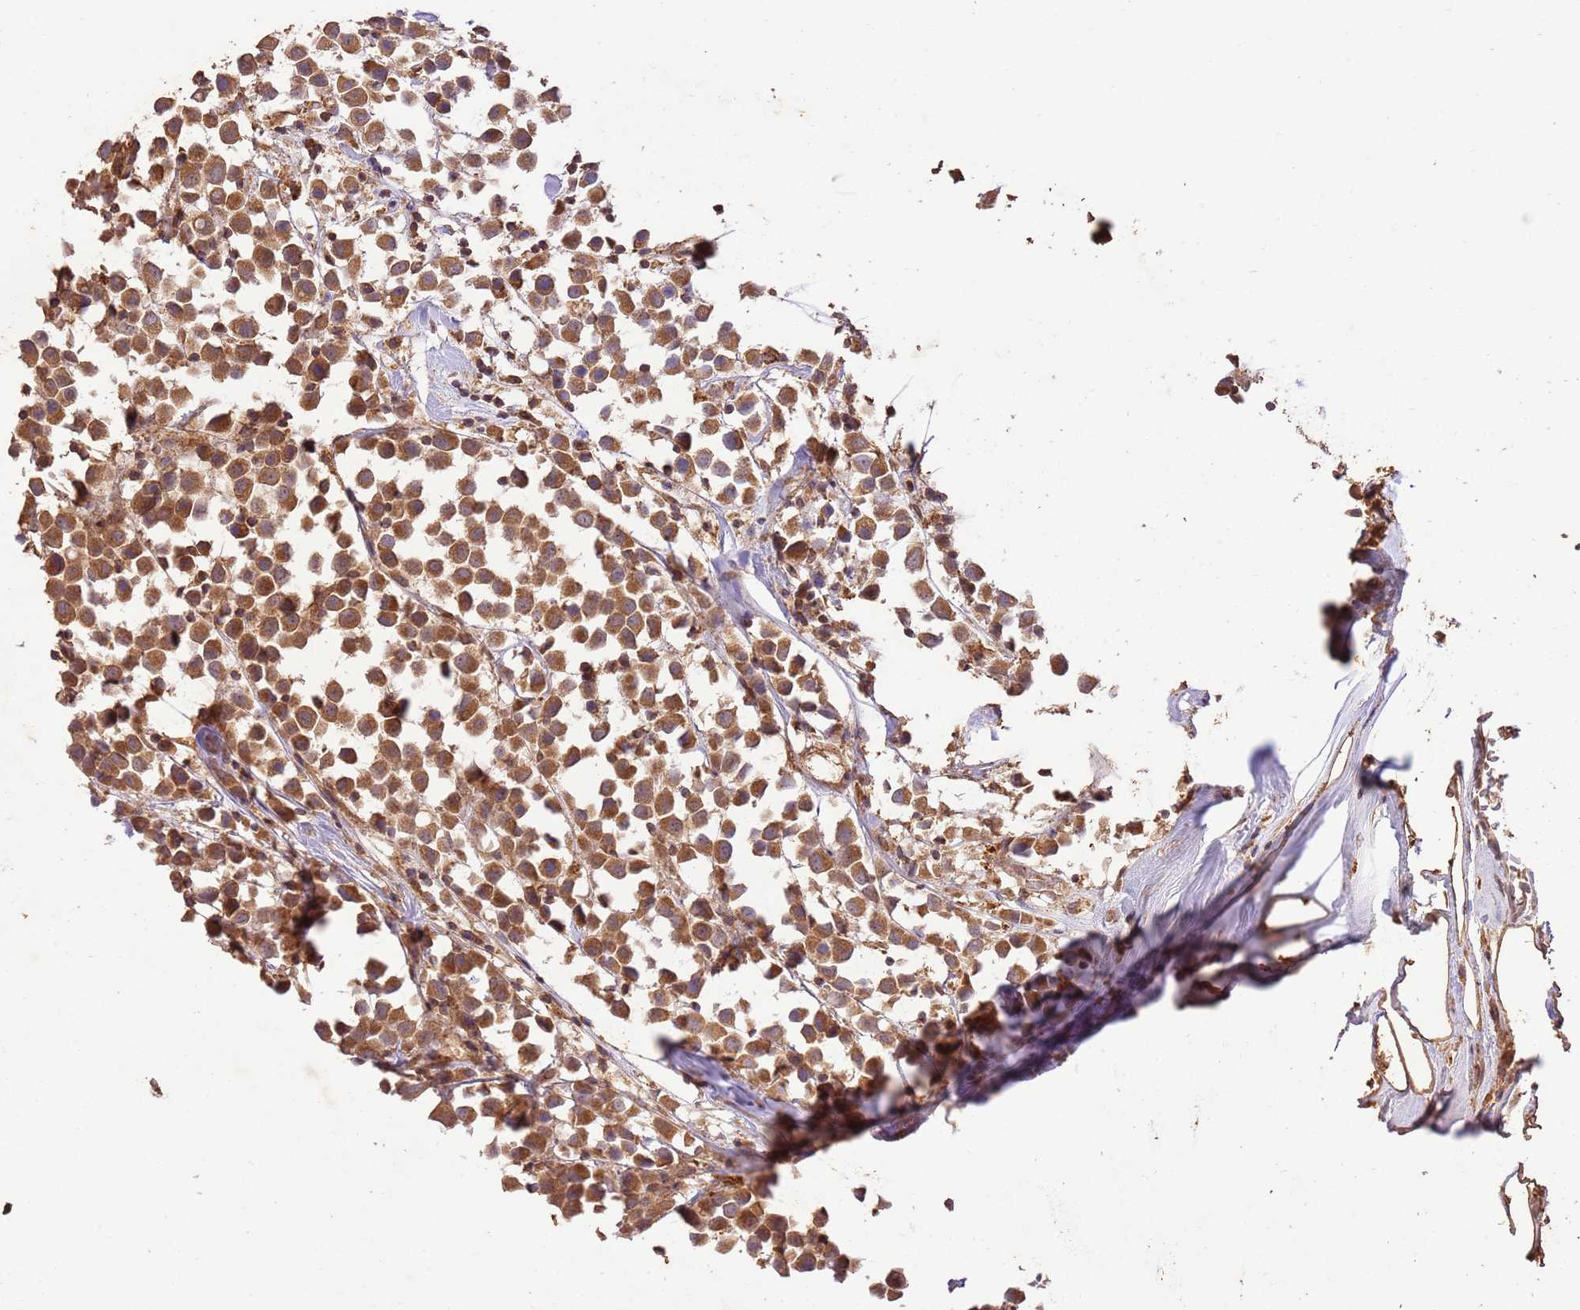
{"staining": {"intensity": "moderate", "quantity": ">75%", "location": "cytoplasmic/membranous"}, "tissue": "breast cancer", "cell_type": "Tumor cells", "image_type": "cancer", "snomed": [{"axis": "morphology", "description": "Duct carcinoma"}, {"axis": "topography", "description": "Breast"}], "caption": "Breast invasive ductal carcinoma stained with DAB immunohistochemistry (IHC) reveals medium levels of moderate cytoplasmic/membranous positivity in about >75% of tumor cells.", "gene": "LRRC28", "patient": {"sex": "female", "age": 61}}